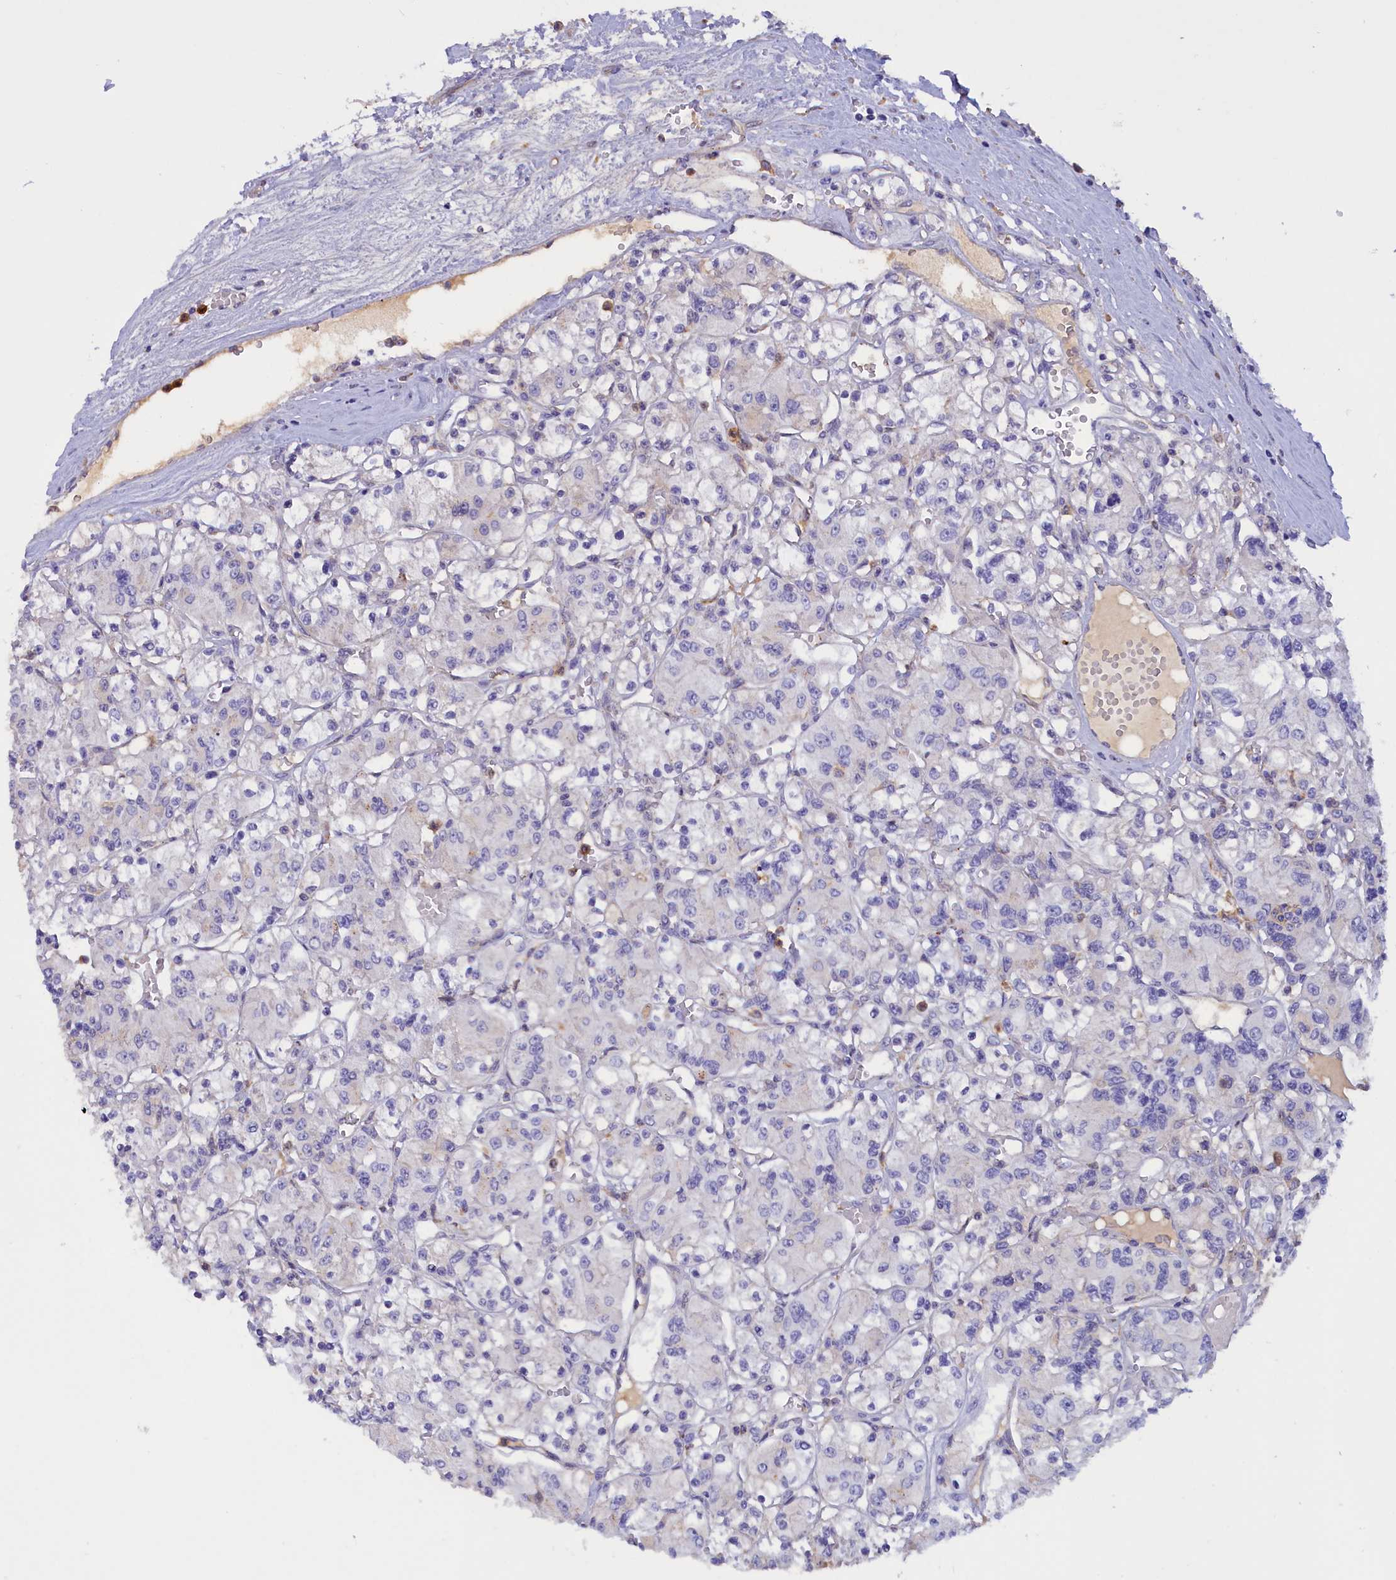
{"staining": {"intensity": "negative", "quantity": "none", "location": "none"}, "tissue": "renal cancer", "cell_type": "Tumor cells", "image_type": "cancer", "snomed": [{"axis": "morphology", "description": "Adenocarcinoma, NOS"}, {"axis": "topography", "description": "Kidney"}], "caption": "Tumor cells are negative for protein expression in human renal cancer.", "gene": "FAM149B1", "patient": {"sex": "female", "age": 59}}